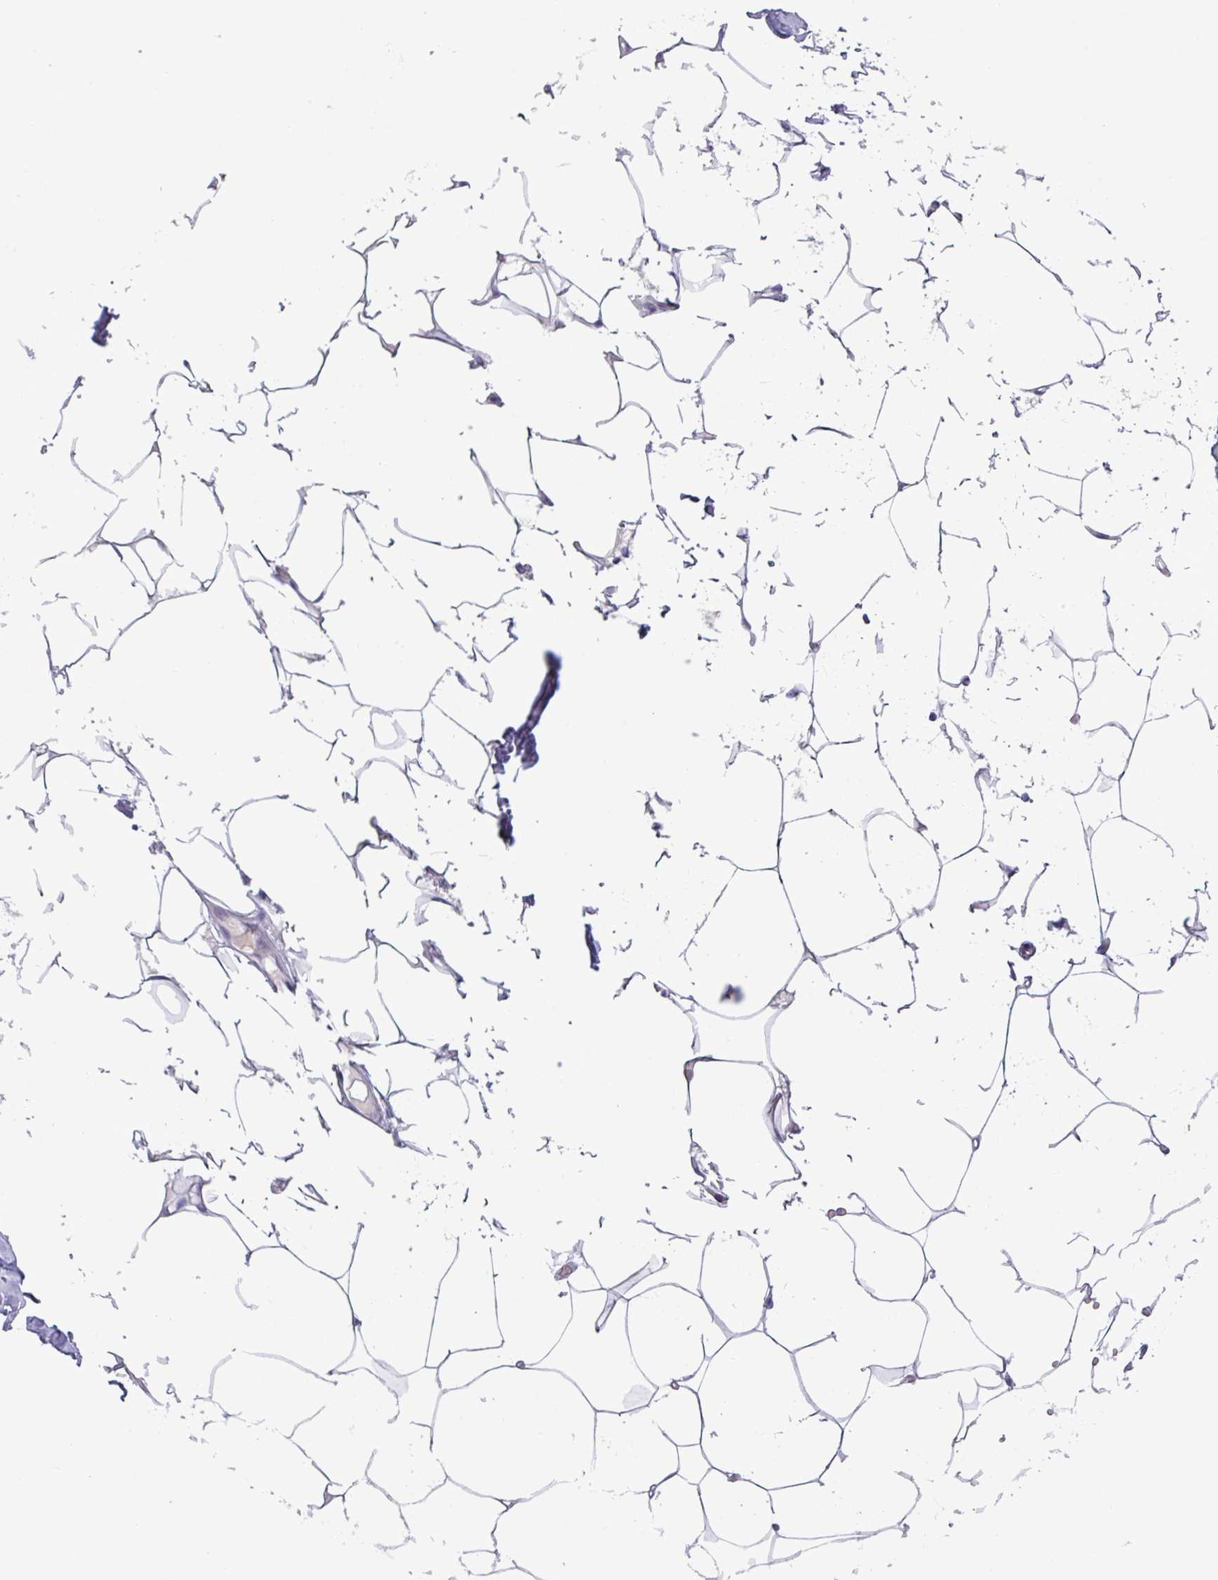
{"staining": {"intensity": "negative", "quantity": "none", "location": "none"}, "tissue": "breast", "cell_type": "Adipocytes", "image_type": "normal", "snomed": [{"axis": "morphology", "description": "Normal tissue, NOS"}, {"axis": "topography", "description": "Breast"}], "caption": "An immunohistochemistry (IHC) micrograph of unremarkable breast is shown. There is no staining in adipocytes of breast.", "gene": "STIMATE", "patient": {"sex": "female", "age": 27}}